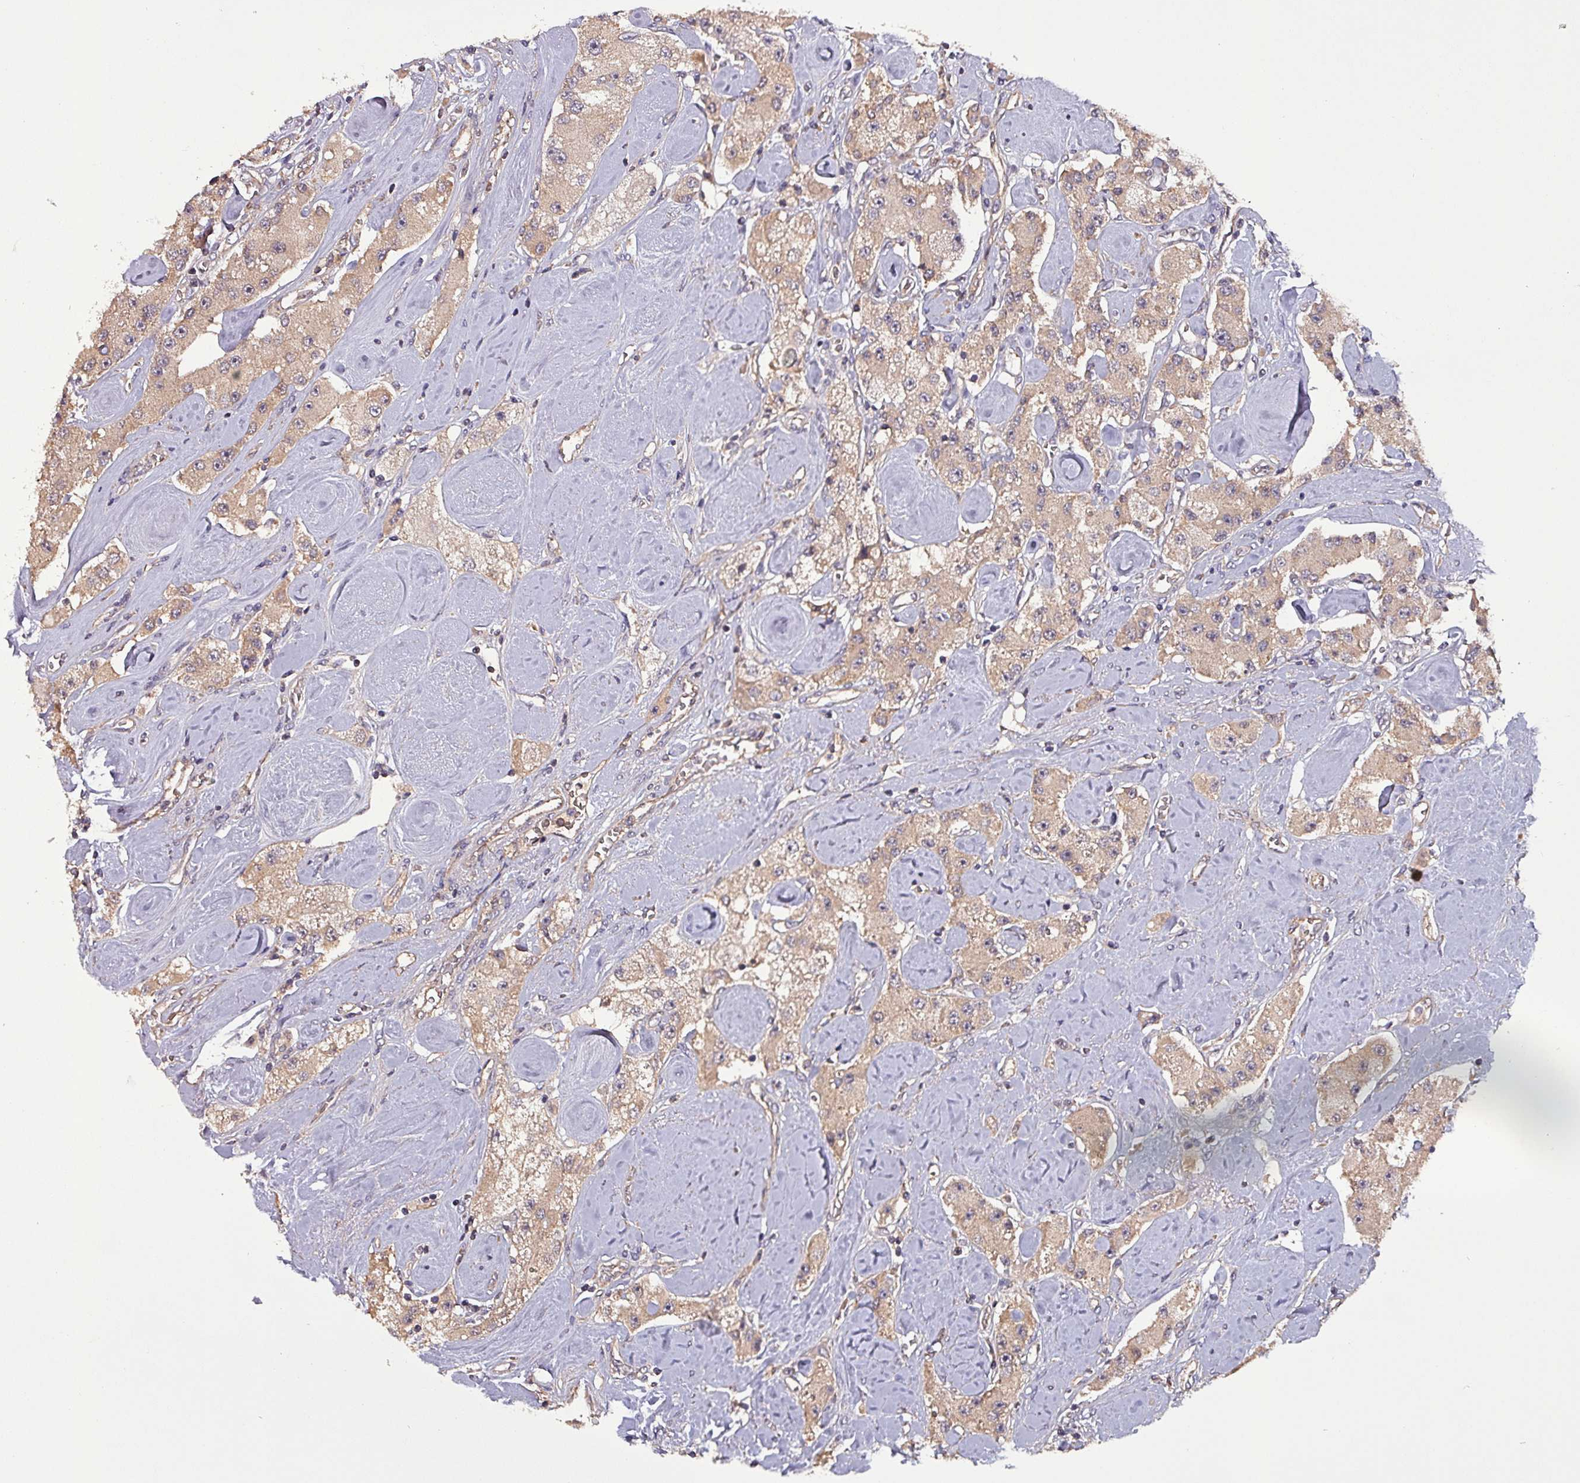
{"staining": {"intensity": "weak", "quantity": ">75%", "location": "cytoplasmic/membranous"}, "tissue": "carcinoid", "cell_type": "Tumor cells", "image_type": "cancer", "snomed": [{"axis": "morphology", "description": "Carcinoid, malignant, NOS"}, {"axis": "topography", "description": "Pancreas"}], "caption": "Immunohistochemical staining of human carcinoid (malignant) reveals low levels of weak cytoplasmic/membranous expression in about >75% of tumor cells. The staining was performed using DAB to visualize the protein expression in brown, while the nuclei were stained in blue with hematoxylin (Magnification: 20x).", "gene": "PAFAH1B2", "patient": {"sex": "male", "age": 41}}